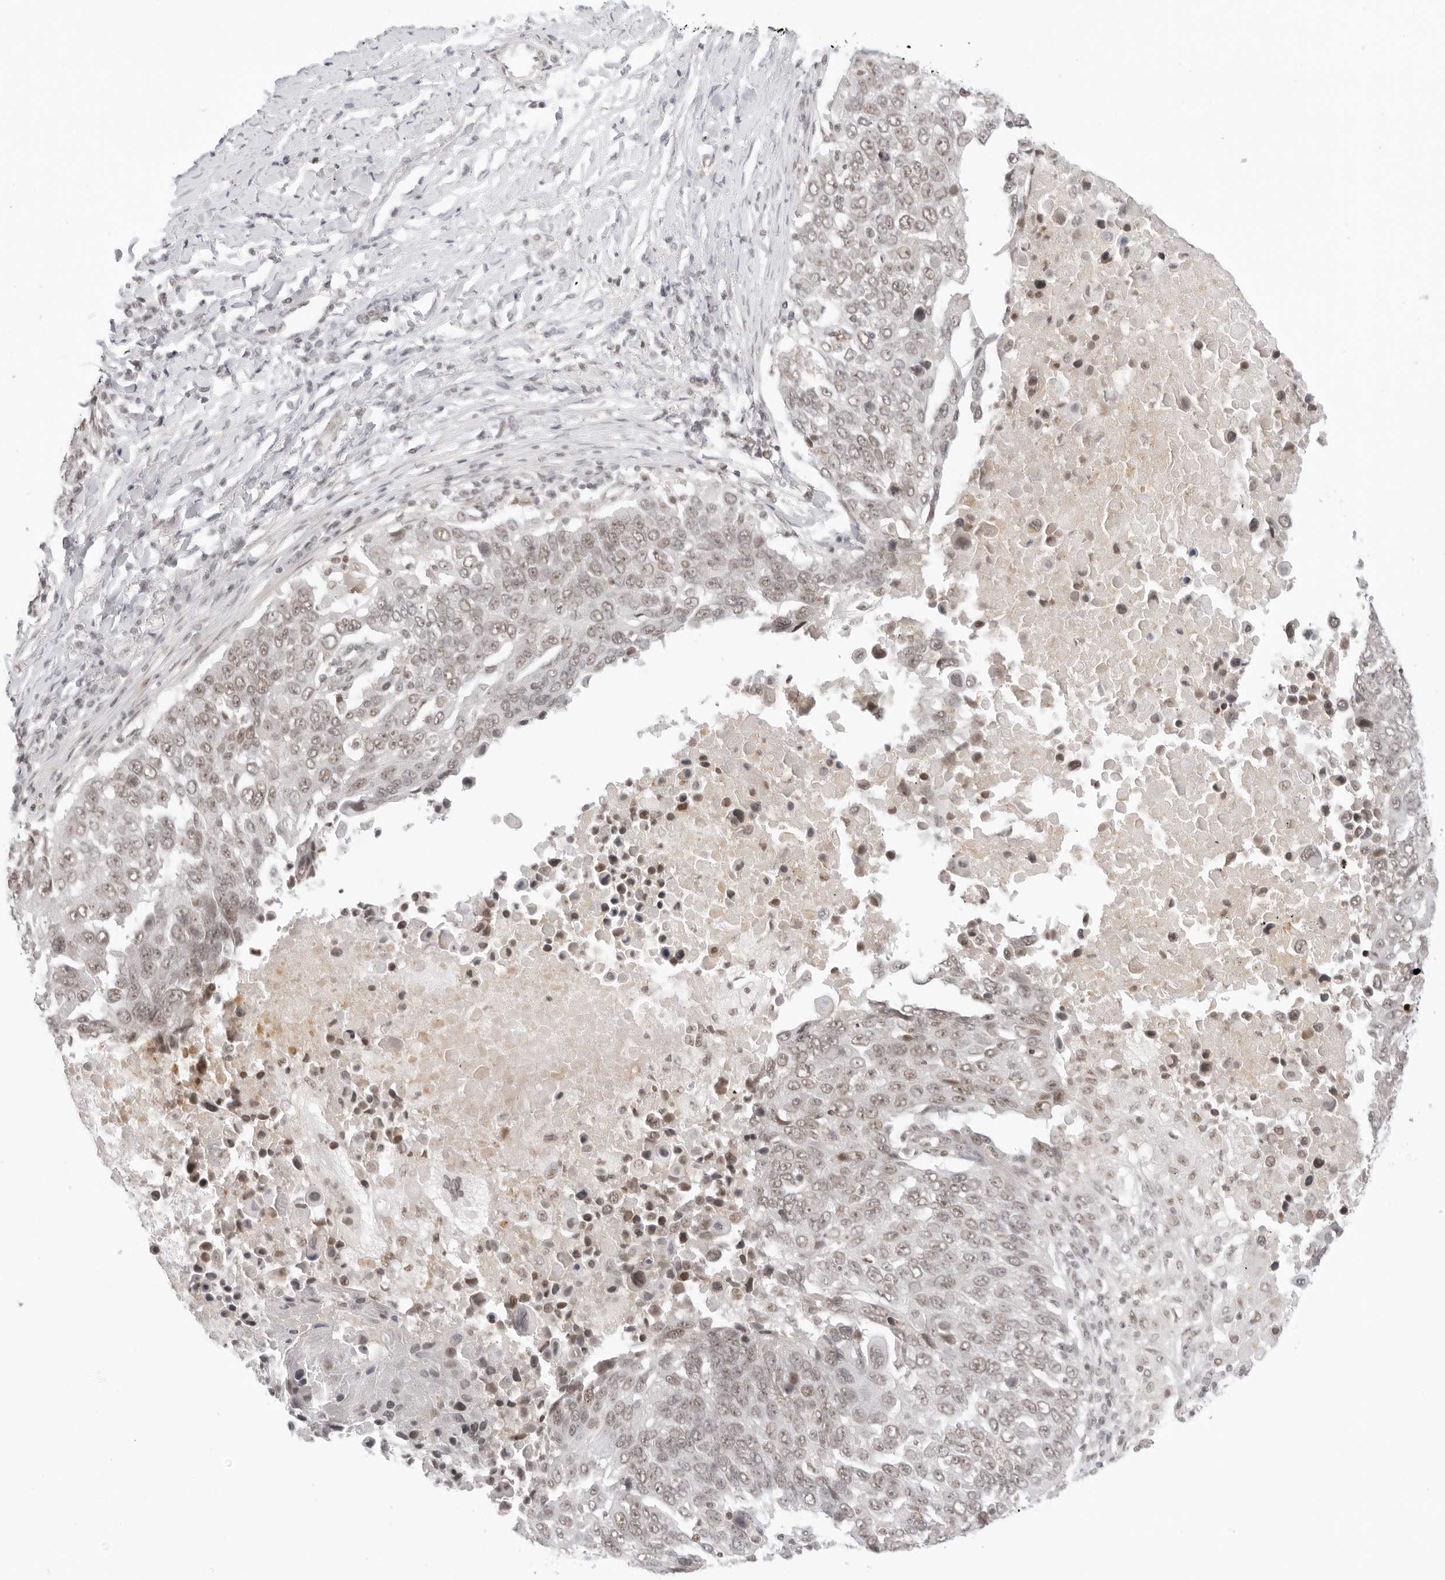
{"staining": {"intensity": "weak", "quantity": ">75%", "location": "nuclear"}, "tissue": "lung cancer", "cell_type": "Tumor cells", "image_type": "cancer", "snomed": [{"axis": "morphology", "description": "Squamous cell carcinoma, NOS"}, {"axis": "topography", "description": "Lung"}], "caption": "Immunohistochemistry photomicrograph of neoplastic tissue: lung squamous cell carcinoma stained using IHC shows low levels of weak protein expression localized specifically in the nuclear of tumor cells, appearing as a nuclear brown color.", "gene": "TCIM", "patient": {"sex": "male", "age": 66}}